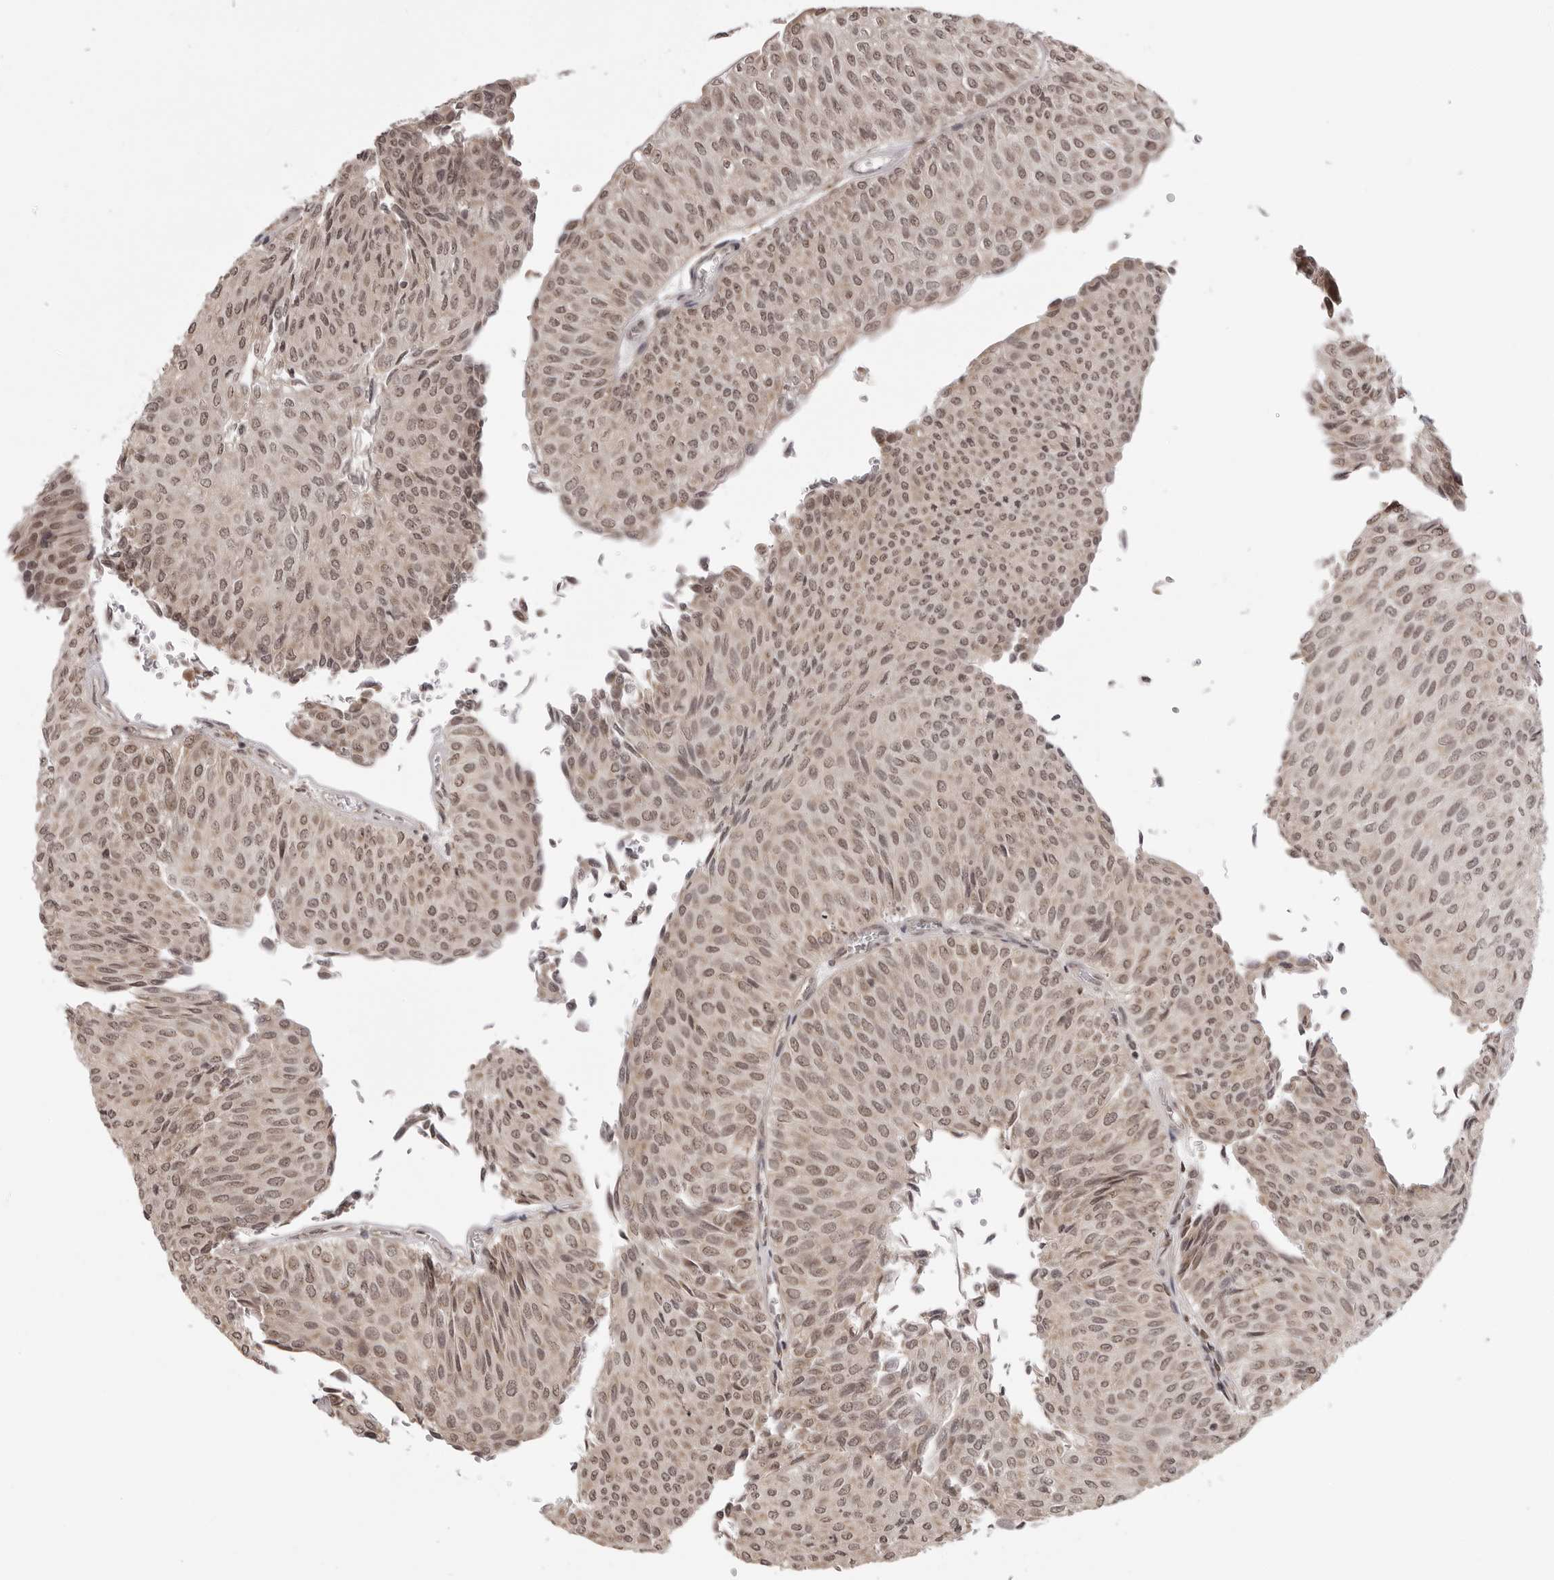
{"staining": {"intensity": "moderate", "quantity": ">75%", "location": "nuclear"}, "tissue": "urothelial cancer", "cell_type": "Tumor cells", "image_type": "cancer", "snomed": [{"axis": "morphology", "description": "Urothelial carcinoma, Low grade"}, {"axis": "topography", "description": "Urinary bladder"}], "caption": "A medium amount of moderate nuclear positivity is present in approximately >75% of tumor cells in urothelial cancer tissue.", "gene": "ZC3H11A", "patient": {"sex": "male", "age": 78}}